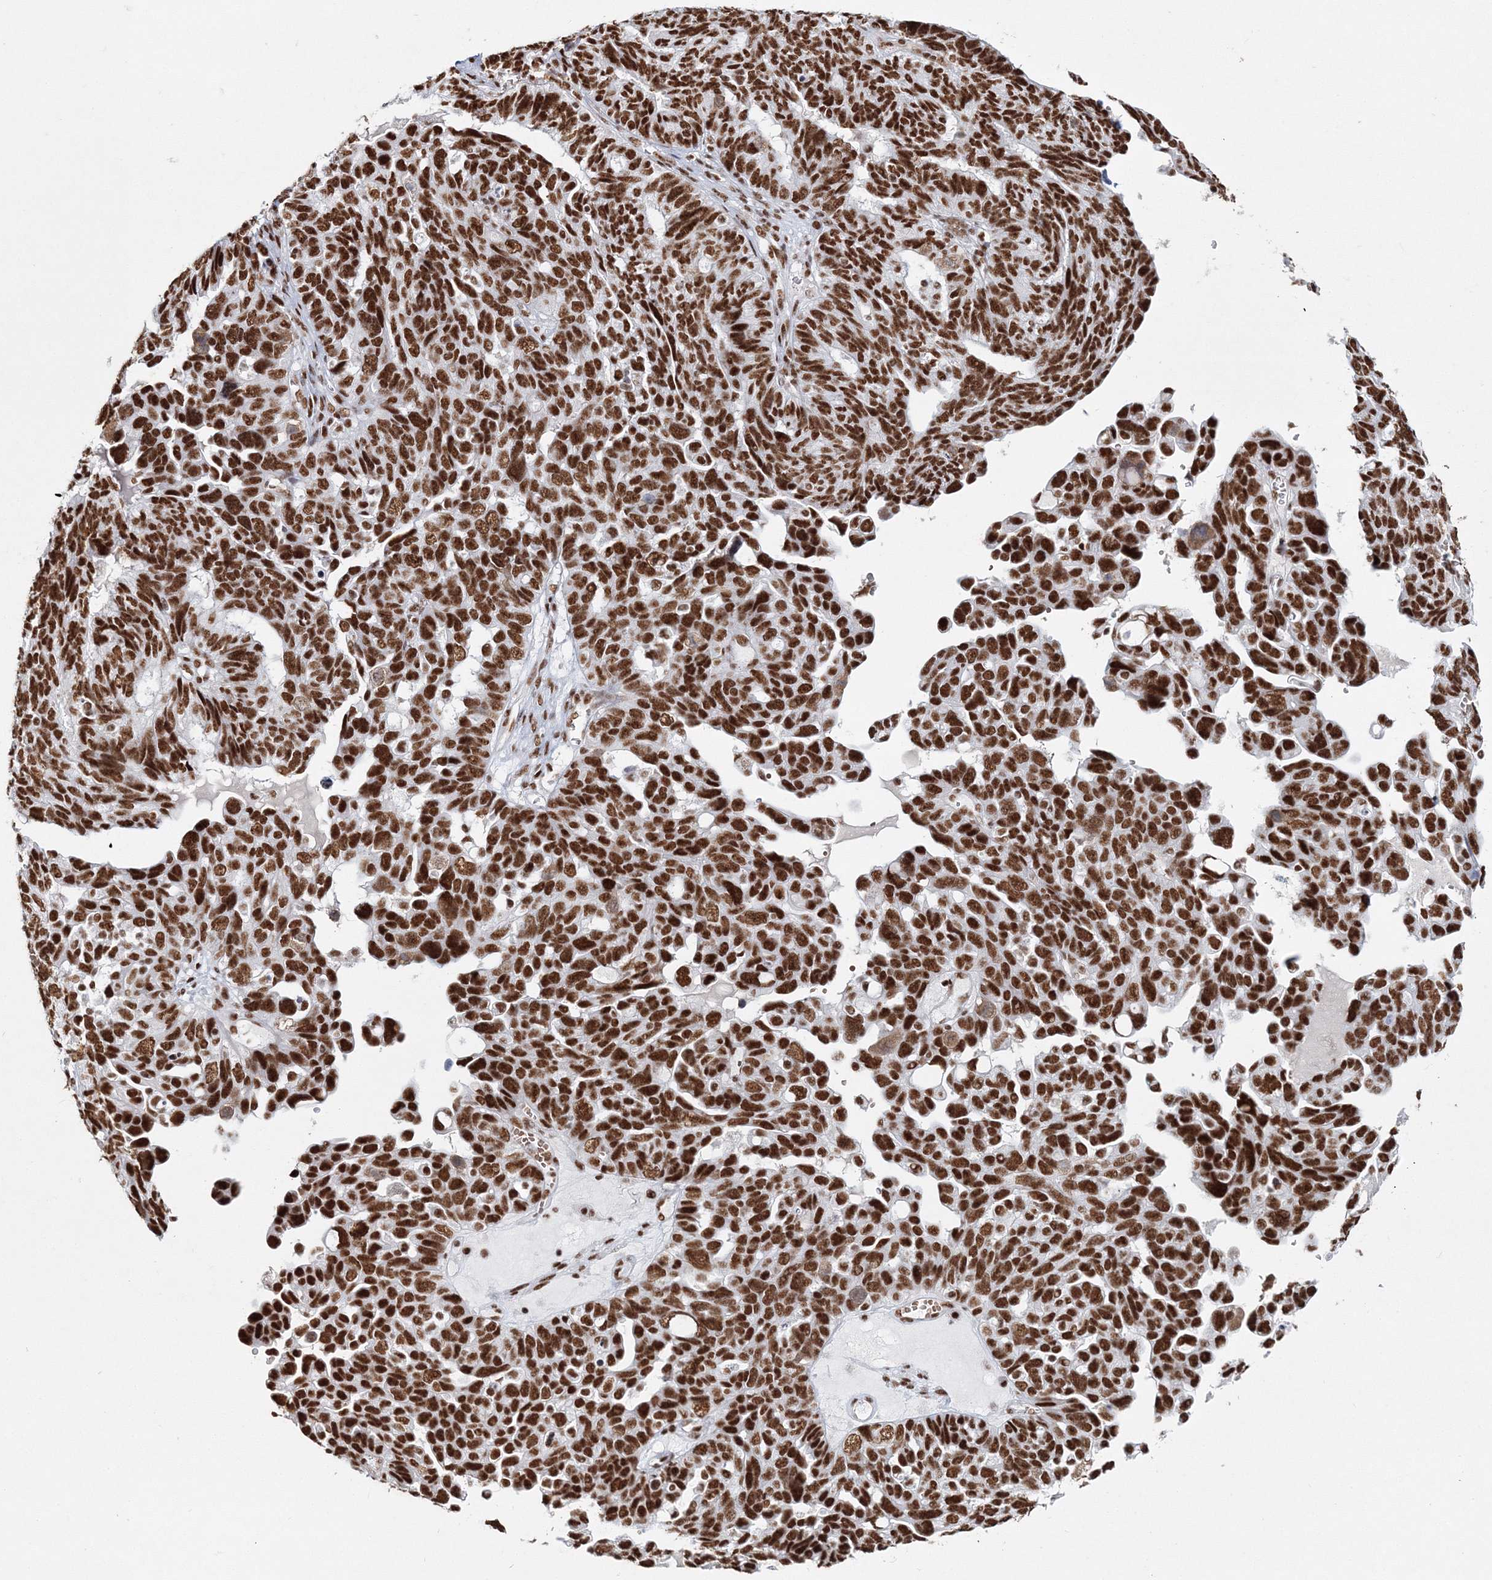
{"staining": {"intensity": "strong", "quantity": ">75%", "location": "nuclear"}, "tissue": "ovarian cancer", "cell_type": "Tumor cells", "image_type": "cancer", "snomed": [{"axis": "morphology", "description": "Cystadenocarcinoma, serous, NOS"}, {"axis": "topography", "description": "Ovary"}], "caption": "Immunohistochemistry (IHC) photomicrograph of ovarian serous cystadenocarcinoma stained for a protein (brown), which displays high levels of strong nuclear expression in about >75% of tumor cells.", "gene": "QRICH1", "patient": {"sex": "female", "age": 79}}